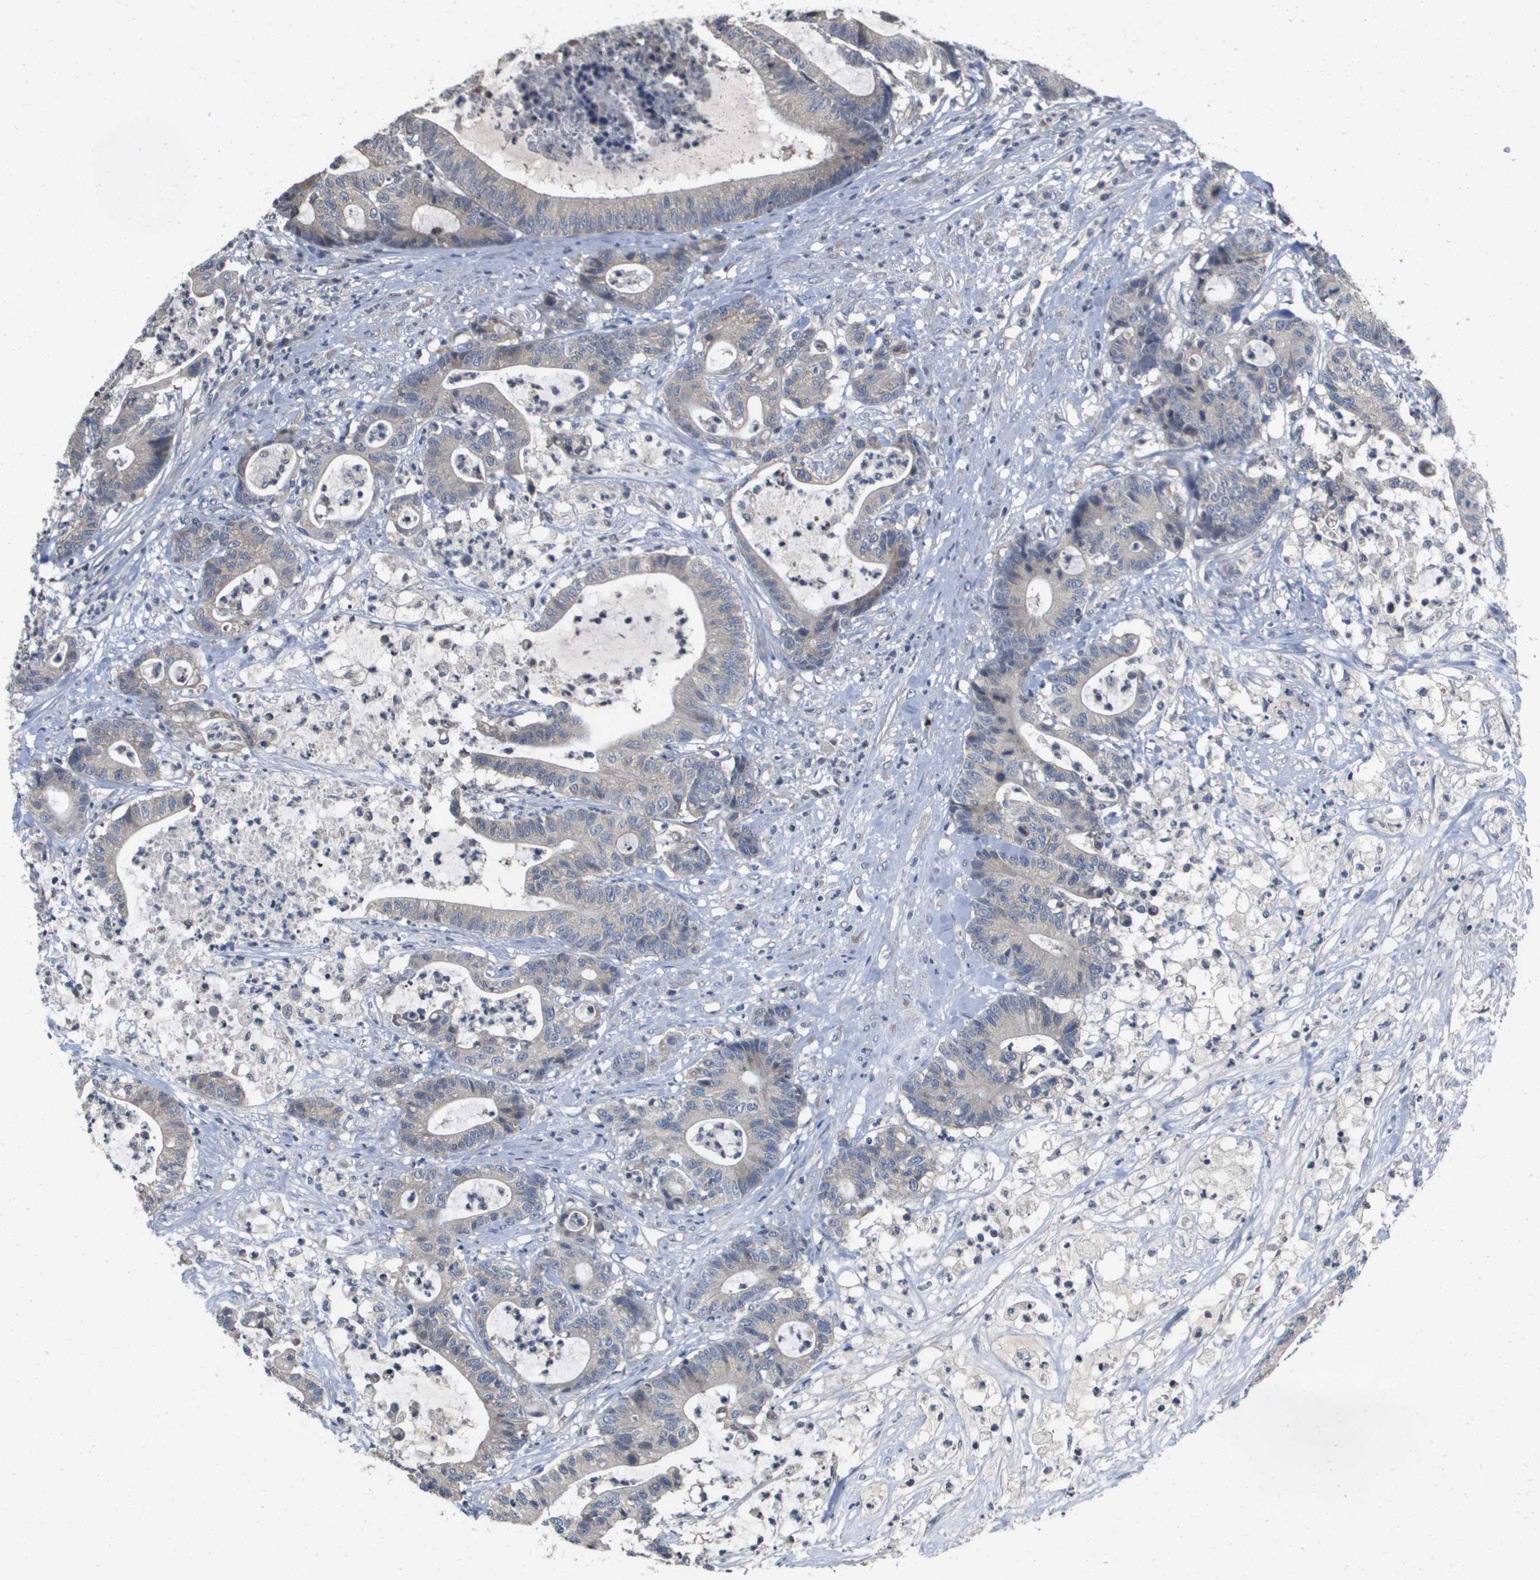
{"staining": {"intensity": "weak", "quantity": "<25%", "location": "cytoplasmic/membranous"}, "tissue": "colorectal cancer", "cell_type": "Tumor cells", "image_type": "cancer", "snomed": [{"axis": "morphology", "description": "Adenocarcinoma, NOS"}, {"axis": "topography", "description": "Colon"}], "caption": "Photomicrograph shows no protein expression in tumor cells of colorectal adenocarcinoma tissue.", "gene": "CAPN11", "patient": {"sex": "female", "age": 84}}